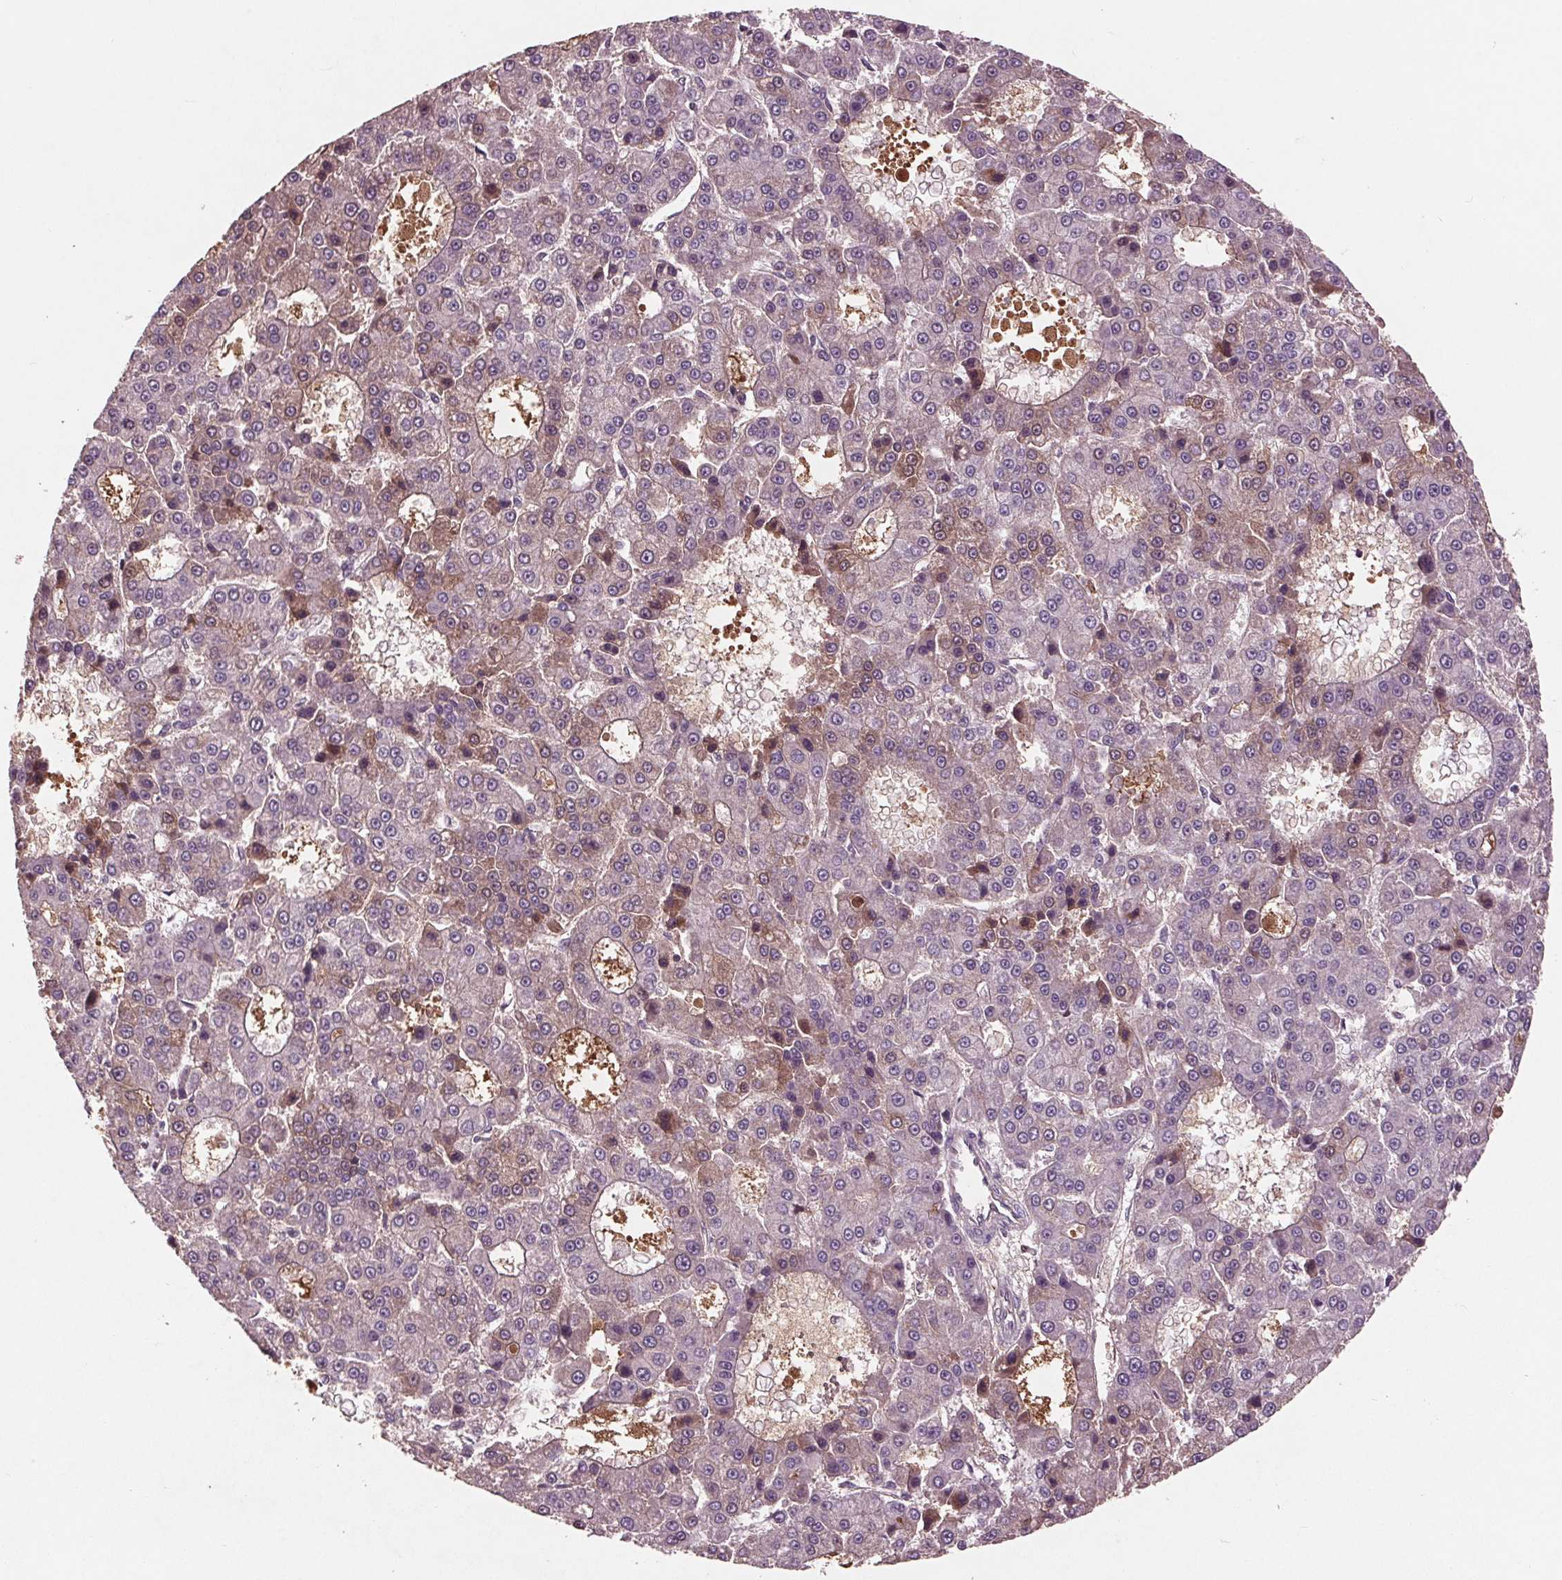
{"staining": {"intensity": "moderate", "quantity": "<25%", "location": "cytoplasmic/membranous"}, "tissue": "liver cancer", "cell_type": "Tumor cells", "image_type": "cancer", "snomed": [{"axis": "morphology", "description": "Carcinoma, Hepatocellular, NOS"}, {"axis": "topography", "description": "Liver"}], "caption": "Immunohistochemical staining of human liver hepatocellular carcinoma demonstrates low levels of moderate cytoplasmic/membranous protein positivity in approximately <25% of tumor cells.", "gene": "C6", "patient": {"sex": "male", "age": 70}}